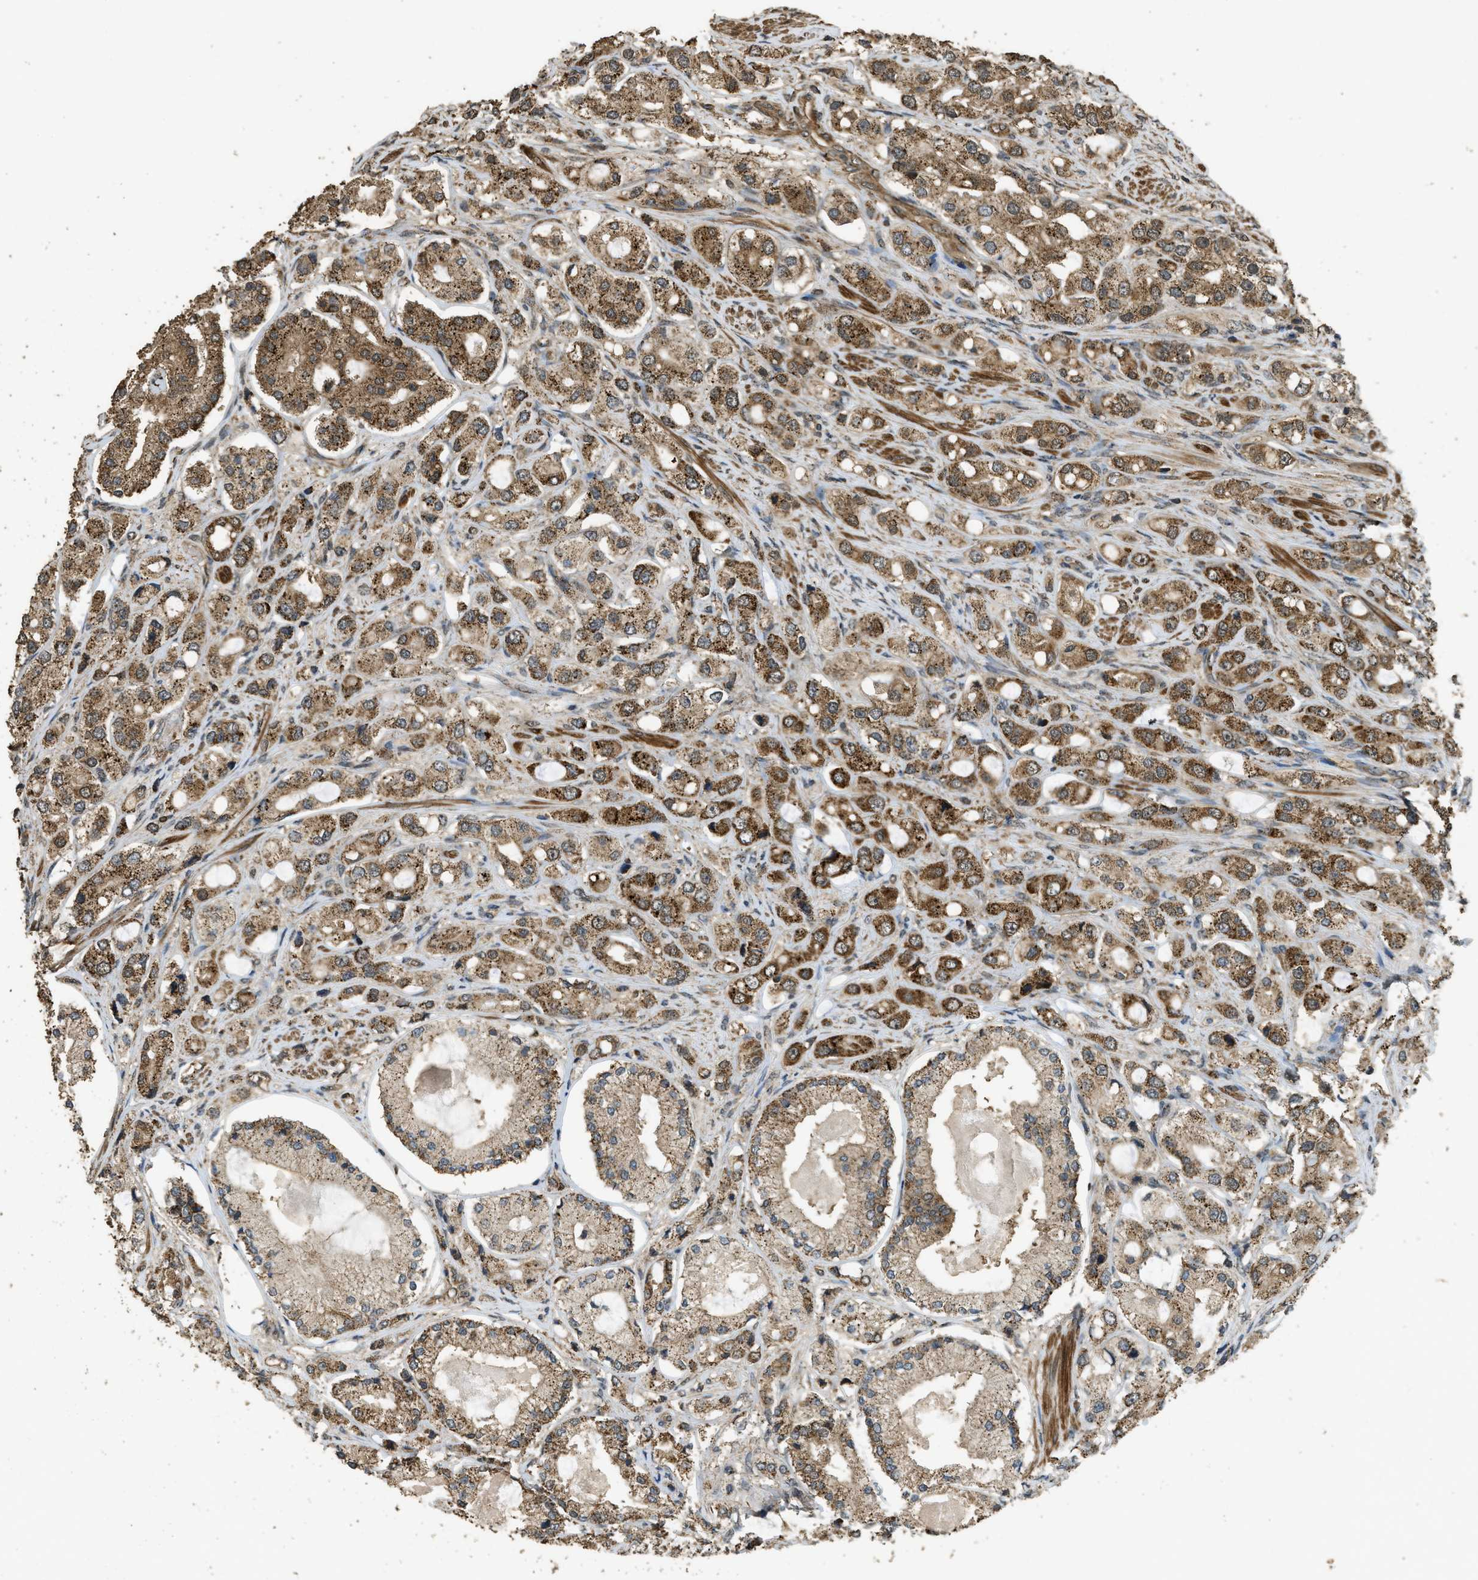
{"staining": {"intensity": "moderate", "quantity": "25%-75%", "location": "cytoplasmic/membranous"}, "tissue": "prostate cancer", "cell_type": "Tumor cells", "image_type": "cancer", "snomed": [{"axis": "morphology", "description": "Adenocarcinoma, High grade"}, {"axis": "topography", "description": "Prostate"}], "caption": "Protein expression analysis of adenocarcinoma (high-grade) (prostate) reveals moderate cytoplasmic/membranous staining in approximately 25%-75% of tumor cells. The staining is performed using DAB (3,3'-diaminobenzidine) brown chromogen to label protein expression. The nuclei are counter-stained blue using hematoxylin.", "gene": "CTPS1", "patient": {"sex": "male", "age": 65}}